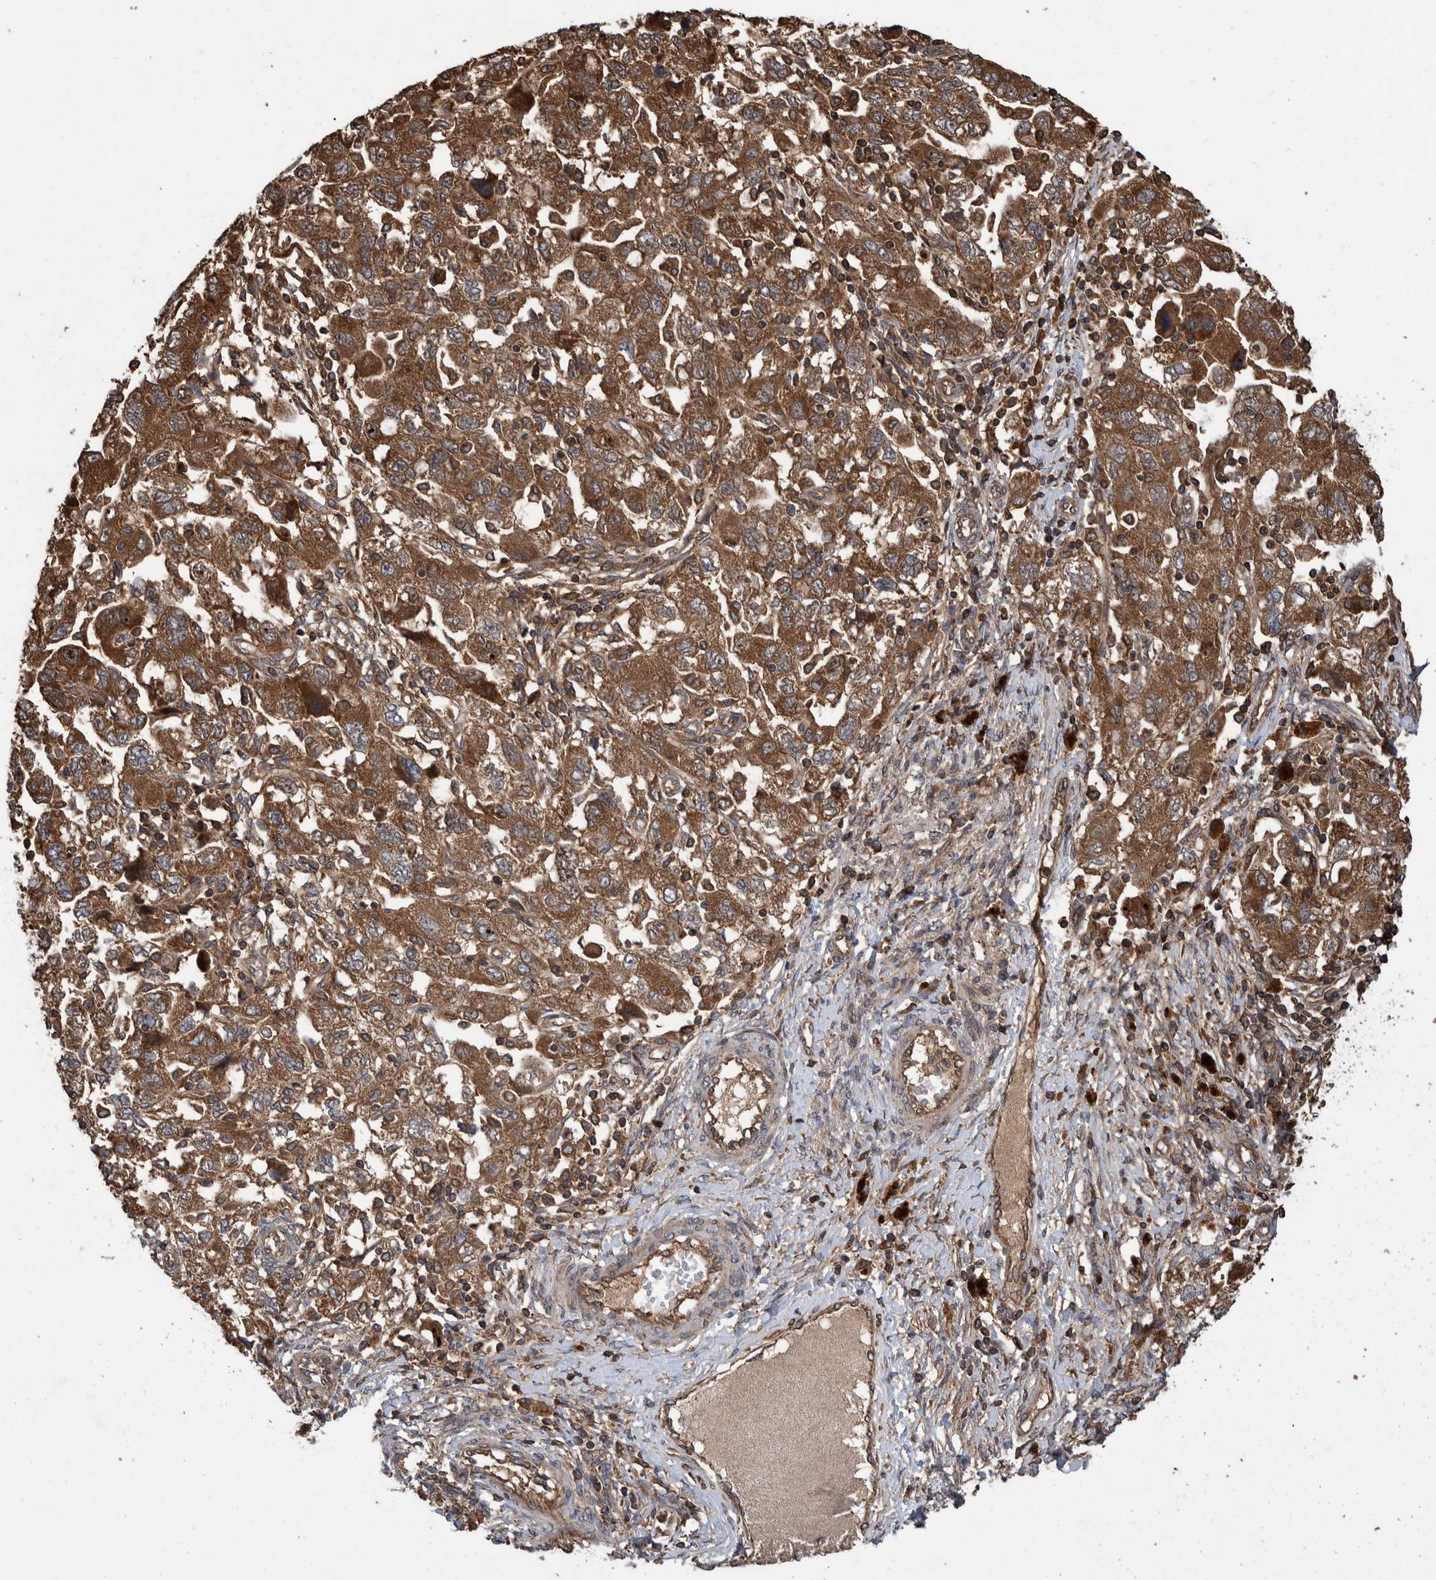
{"staining": {"intensity": "moderate", "quantity": ">75%", "location": "cytoplasmic/membranous"}, "tissue": "ovarian cancer", "cell_type": "Tumor cells", "image_type": "cancer", "snomed": [{"axis": "morphology", "description": "Carcinoma, NOS"}, {"axis": "morphology", "description": "Cystadenocarcinoma, serous, NOS"}, {"axis": "topography", "description": "Ovary"}], "caption": "An immunohistochemistry (IHC) histopathology image of tumor tissue is shown. Protein staining in brown labels moderate cytoplasmic/membranous positivity in ovarian cancer (carcinoma) within tumor cells.", "gene": "VBP1", "patient": {"sex": "female", "age": 69}}